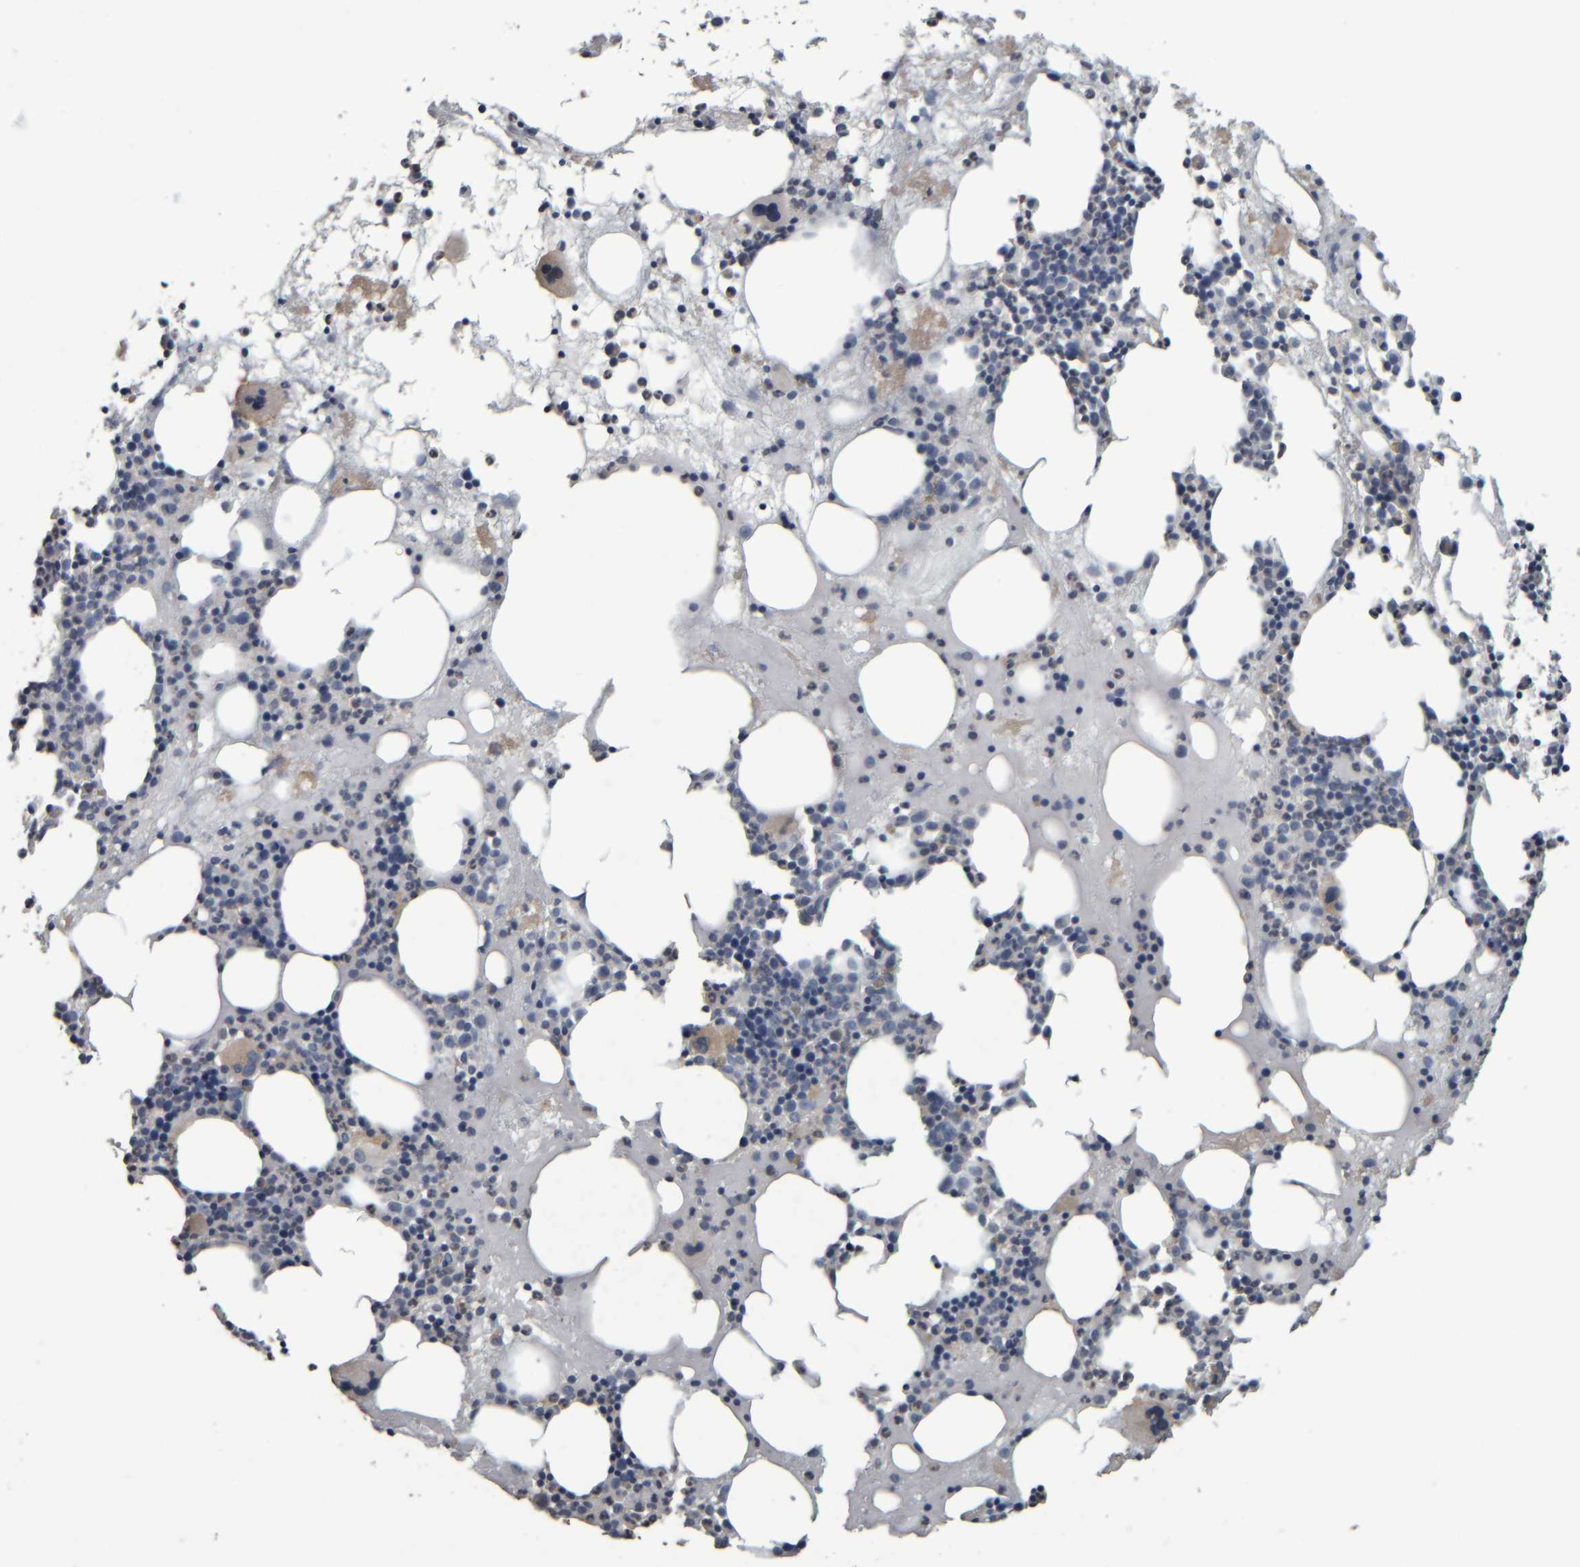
{"staining": {"intensity": "weak", "quantity": "<25%", "location": "cytoplasmic/membranous"}, "tissue": "bone marrow", "cell_type": "Hematopoietic cells", "image_type": "normal", "snomed": [{"axis": "morphology", "description": "Normal tissue, NOS"}, {"axis": "morphology", "description": "Inflammation, NOS"}, {"axis": "topography", "description": "Bone marrow"}], "caption": "The histopathology image reveals no staining of hematopoietic cells in unremarkable bone marrow.", "gene": "CAVIN4", "patient": {"sex": "female", "age": 81}}